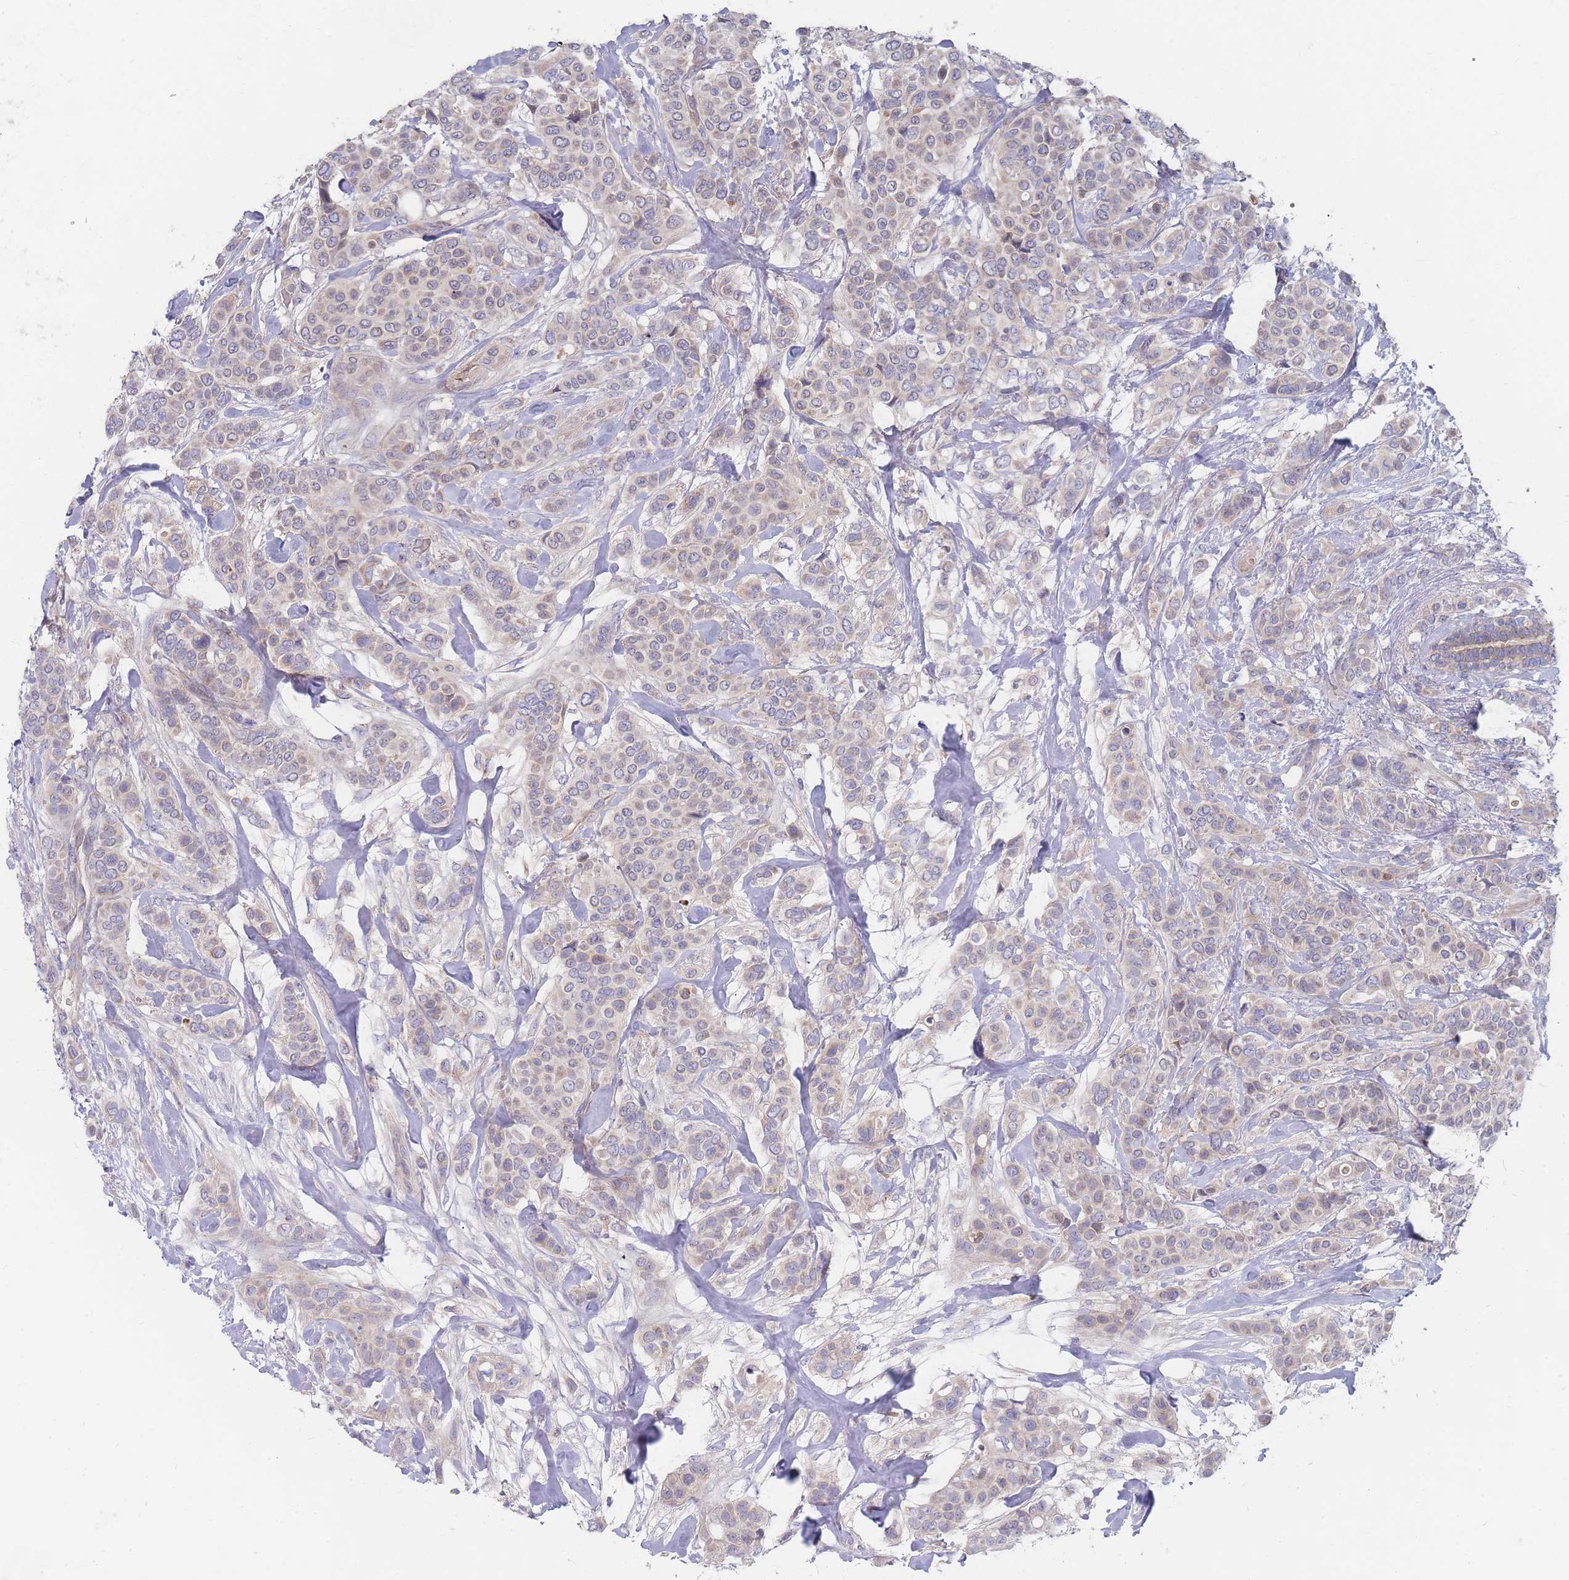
{"staining": {"intensity": "weak", "quantity": "<25%", "location": "cytoplasmic/membranous"}, "tissue": "breast cancer", "cell_type": "Tumor cells", "image_type": "cancer", "snomed": [{"axis": "morphology", "description": "Lobular carcinoma"}, {"axis": "topography", "description": "Breast"}], "caption": "Tumor cells are negative for brown protein staining in breast lobular carcinoma. The staining was performed using DAB to visualize the protein expression in brown, while the nuclei were stained in blue with hematoxylin (Magnification: 20x).", "gene": "NUB1", "patient": {"sex": "female", "age": 51}}